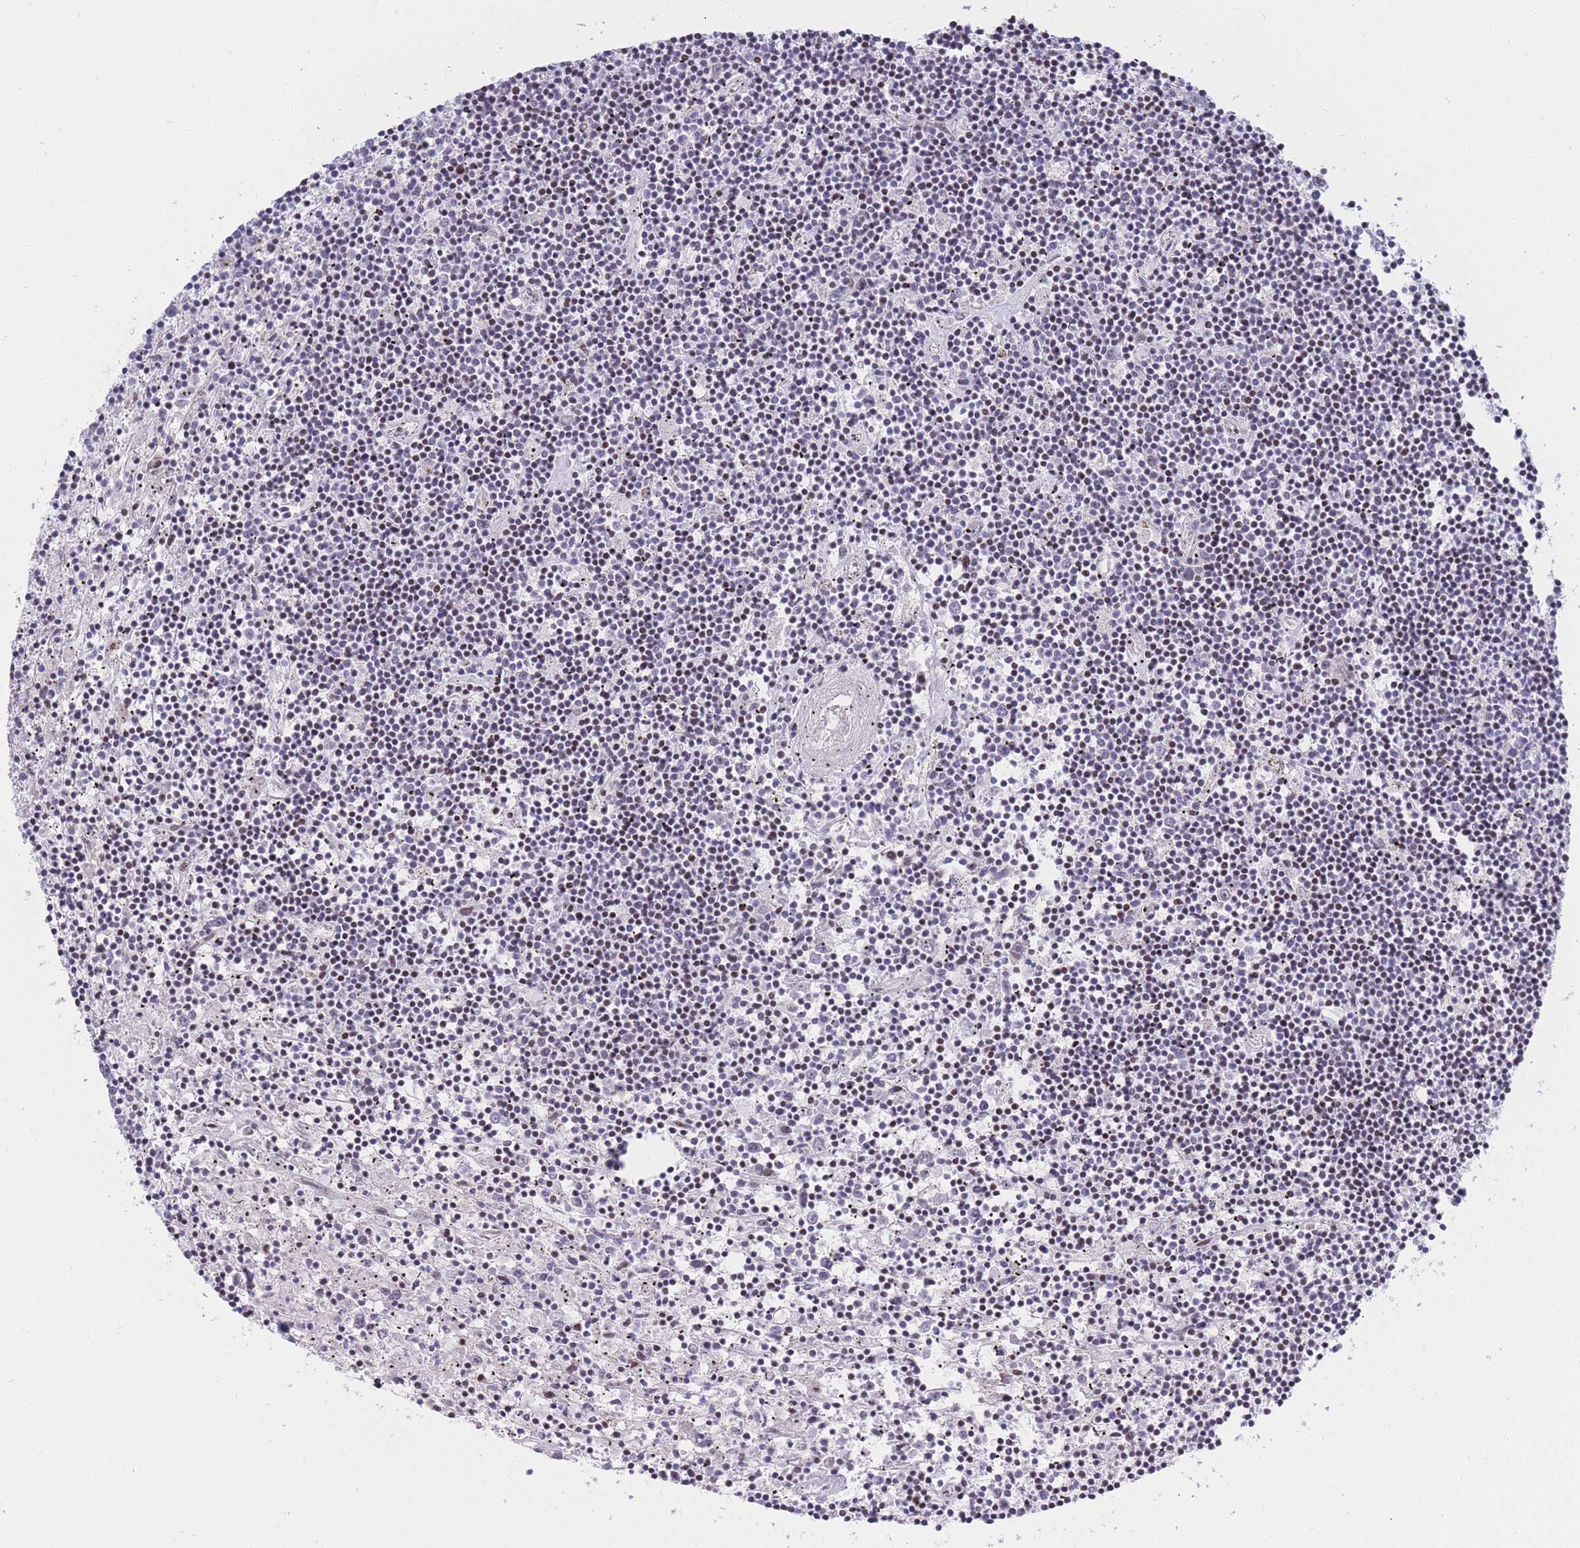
{"staining": {"intensity": "negative", "quantity": "none", "location": "none"}, "tissue": "lymphoma", "cell_type": "Tumor cells", "image_type": "cancer", "snomed": [{"axis": "morphology", "description": "Malignant lymphoma, non-Hodgkin's type, Low grade"}, {"axis": "topography", "description": "Spleen"}], "caption": "A high-resolution photomicrograph shows immunohistochemistry (IHC) staining of malignant lymphoma, non-Hodgkin's type (low-grade), which exhibits no significant positivity in tumor cells.", "gene": "MOB4", "patient": {"sex": "male", "age": 76}}